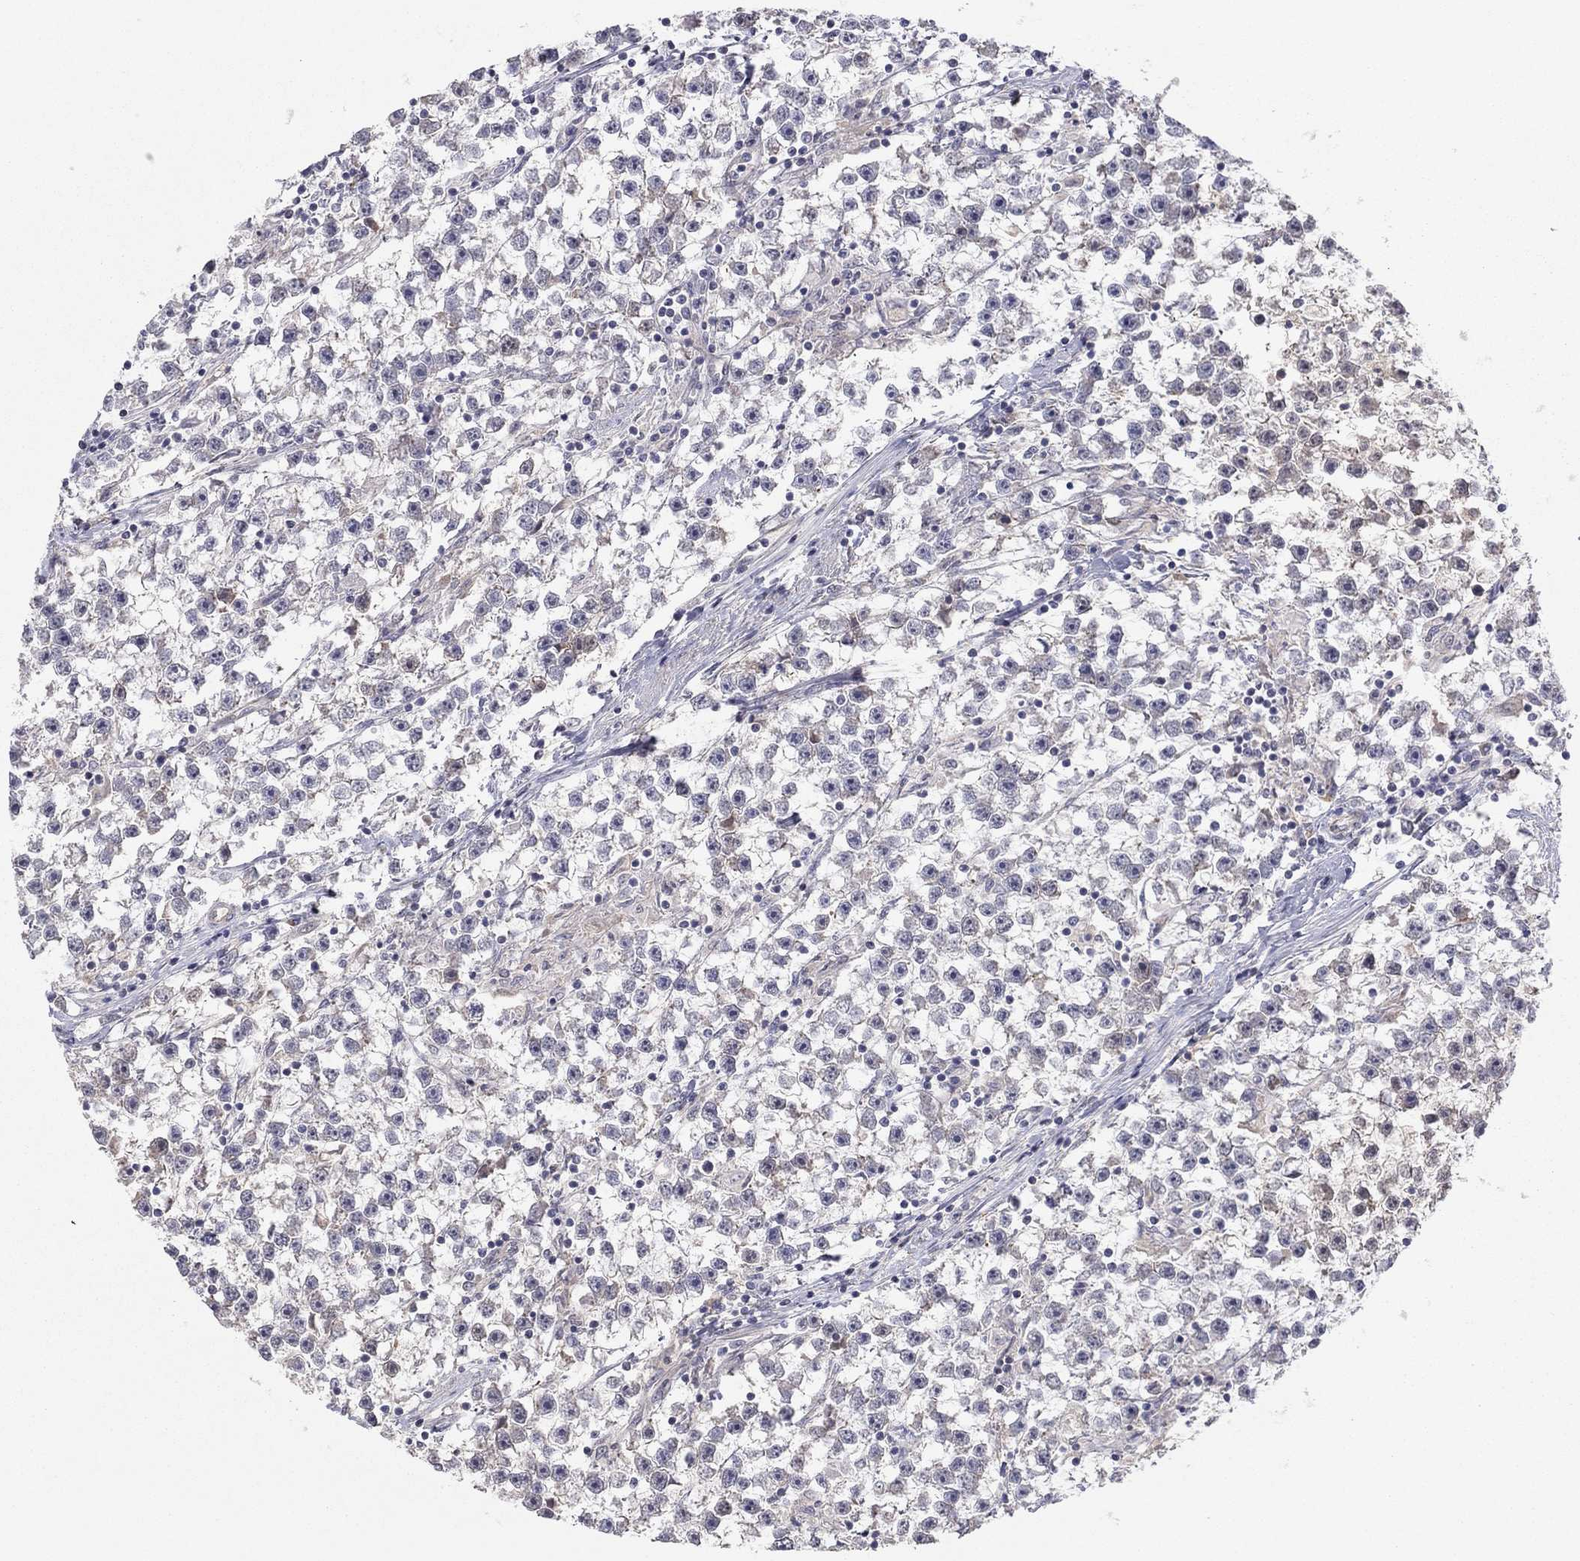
{"staining": {"intensity": "negative", "quantity": "none", "location": "none"}, "tissue": "testis cancer", "cell_type": "Tumor cells", "image_type": "cancer", "snomed": [{"axis": "morphology", "description": "Seminoma, NOS"}, {"axis": "topography", "description": "Testis"}], "caption": "The image displays no significant positivity in tumor cells of seminoma (testis).", "gene": "CRACDL", "patient": {"sex": "male", "age": 59}}